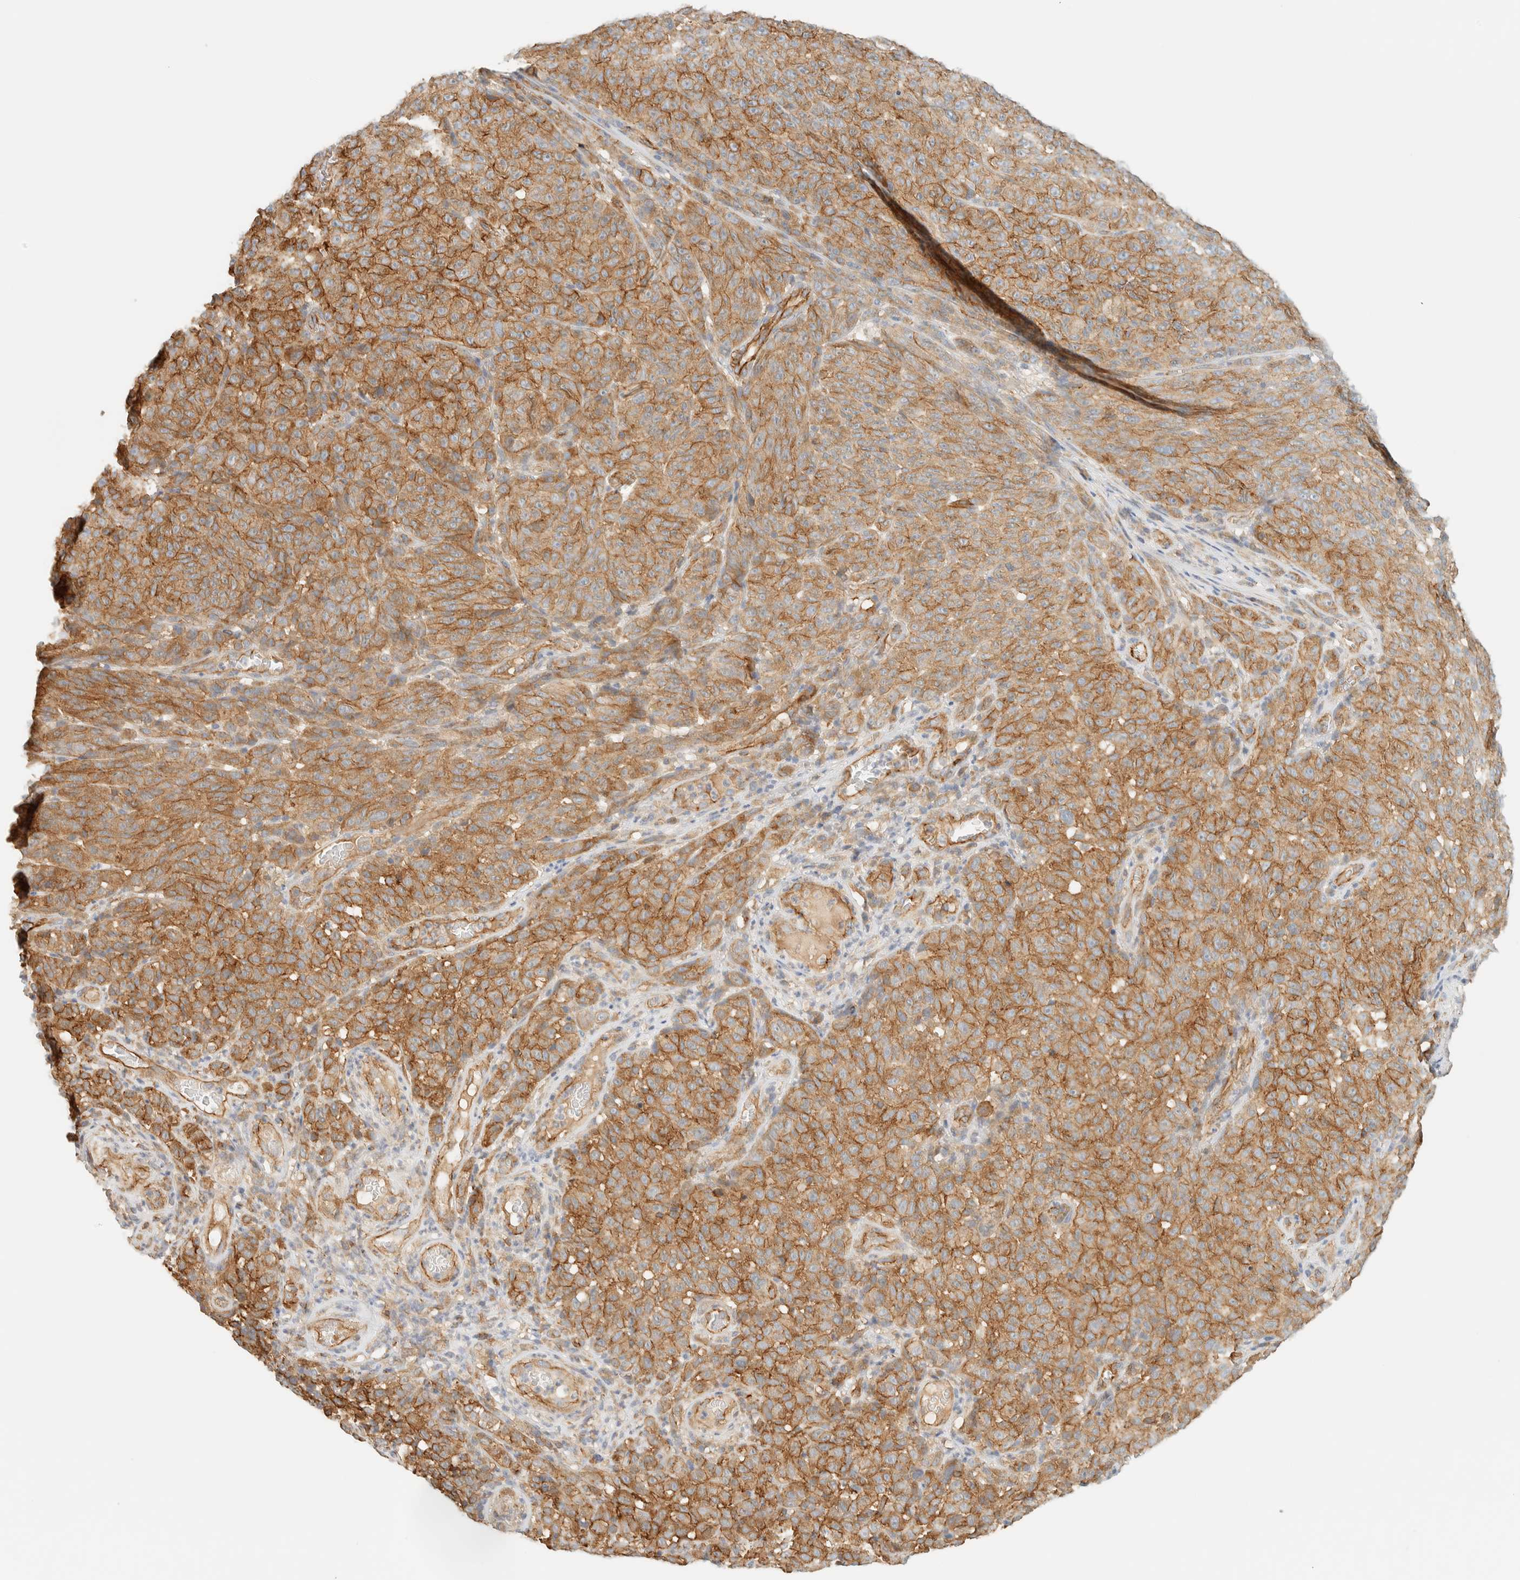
{"staining": {"intensity": "moderate", "quantity": ">75%", "location": "cytoplasmic/membranous"}, "tissue": "melanoma", "cell_type": "Tumor cells", "image_type": "cancer", "snomed": [{"axis": "morphology", "description": "Malignant melanoma, NOS"}, {"axis": "topography", "description": "Skin"}], "caption": "Moderate cytoplasmic/membranous protein staining is identified in about >75% of tumor cells in malignant melanoma.", "gene": "LIMA1", "patient": {"sex": "female", "age": 82}}